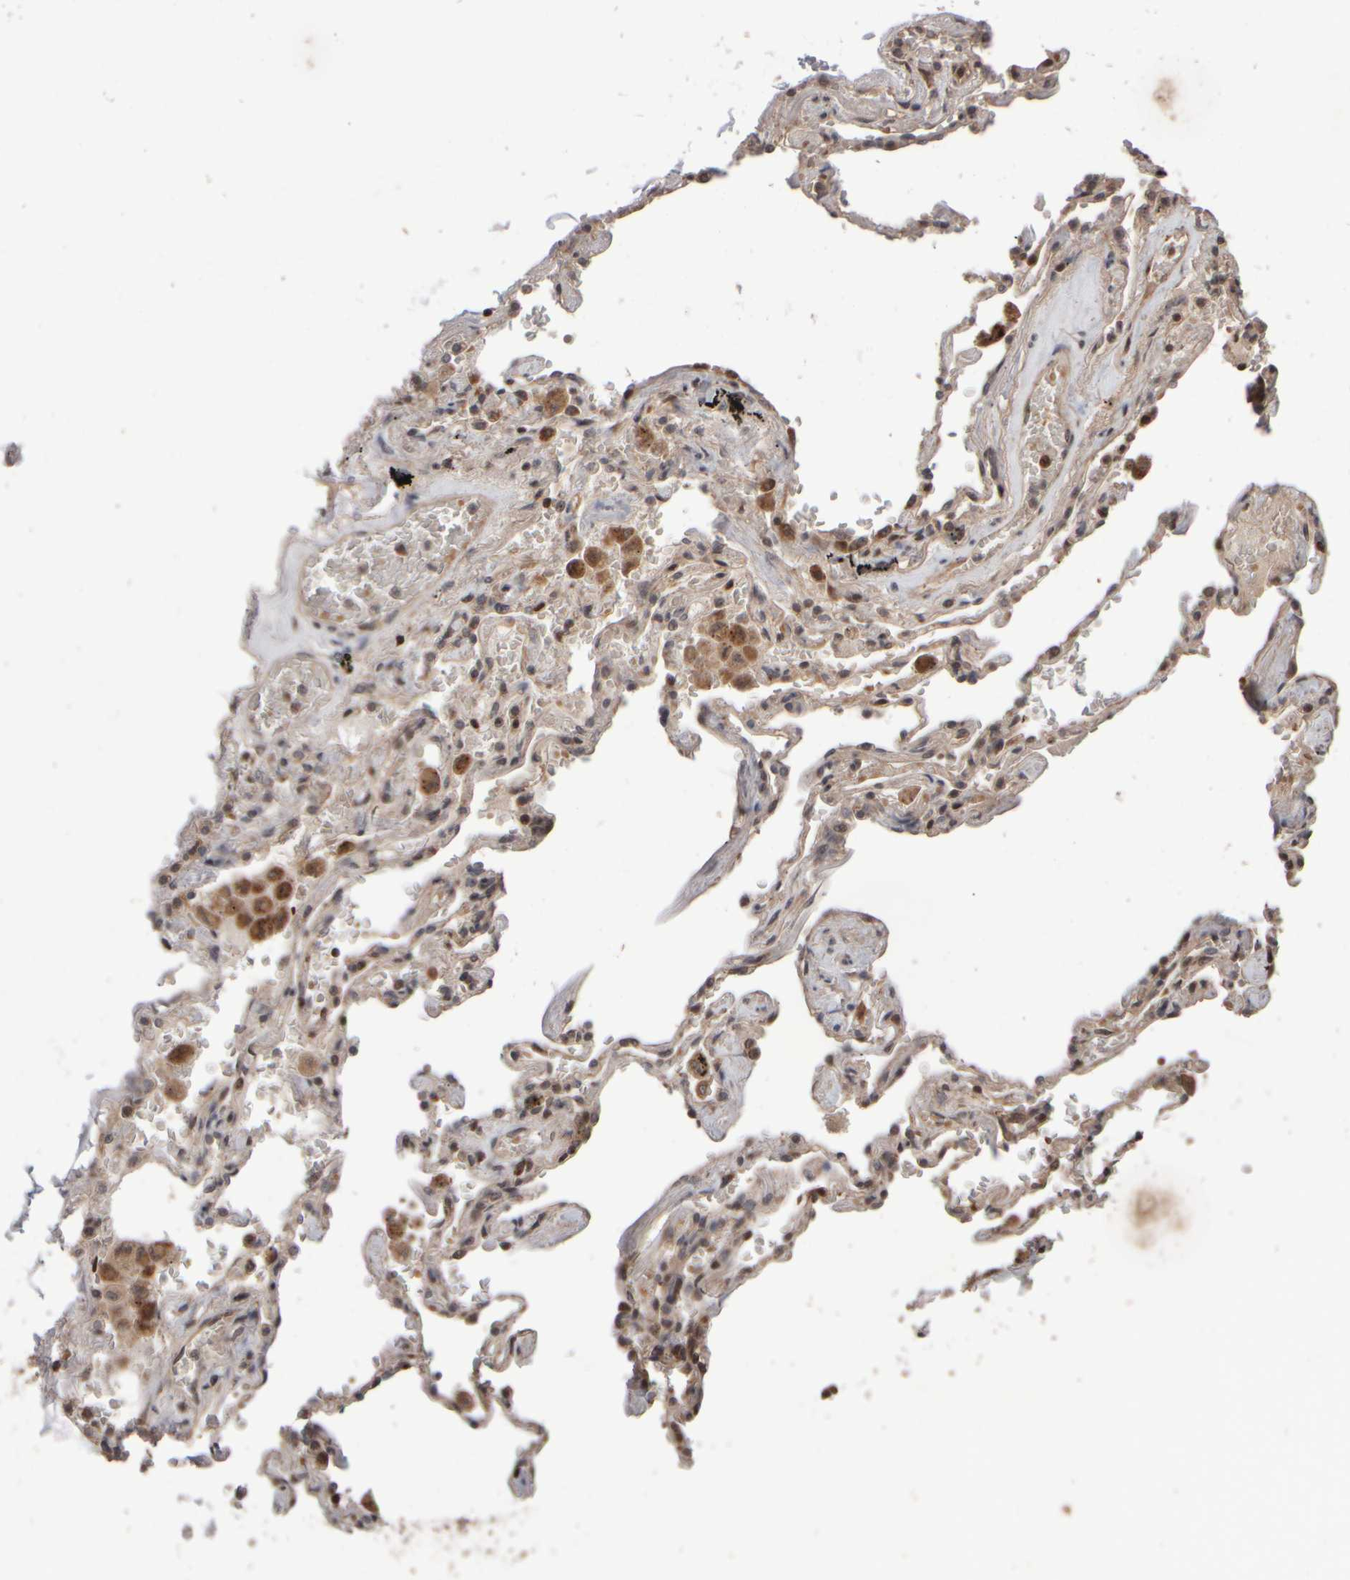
{"staining": {"intensity": "weak", "quantity": "25%-75%", "location": "cytoplasmic/membranous"}, "tissue": "adipose tissue", "cell_type": "Adipocytes", "image_type": "normal", "snomed": [{"axis": "morphology", "description": "Normal tissue, NOS"}, {"axis": "topography", "description": "Cartilage tissue"}, {"axis": "topography", "description": "Lung"}], "caption": "High-magnification brightfield microscopy of unremarkable adipose tissue stained with DAB (brown) and counterstained with hematoxylin (blue). adipocytes exhibit weak cytoplasmic/membranous positivity is identified in about25%-75% of cells. (IHC, brightfield microscopy, high magnification).", "gene": "ABHD11", "patient": {"sex": "female", "age": 77}}